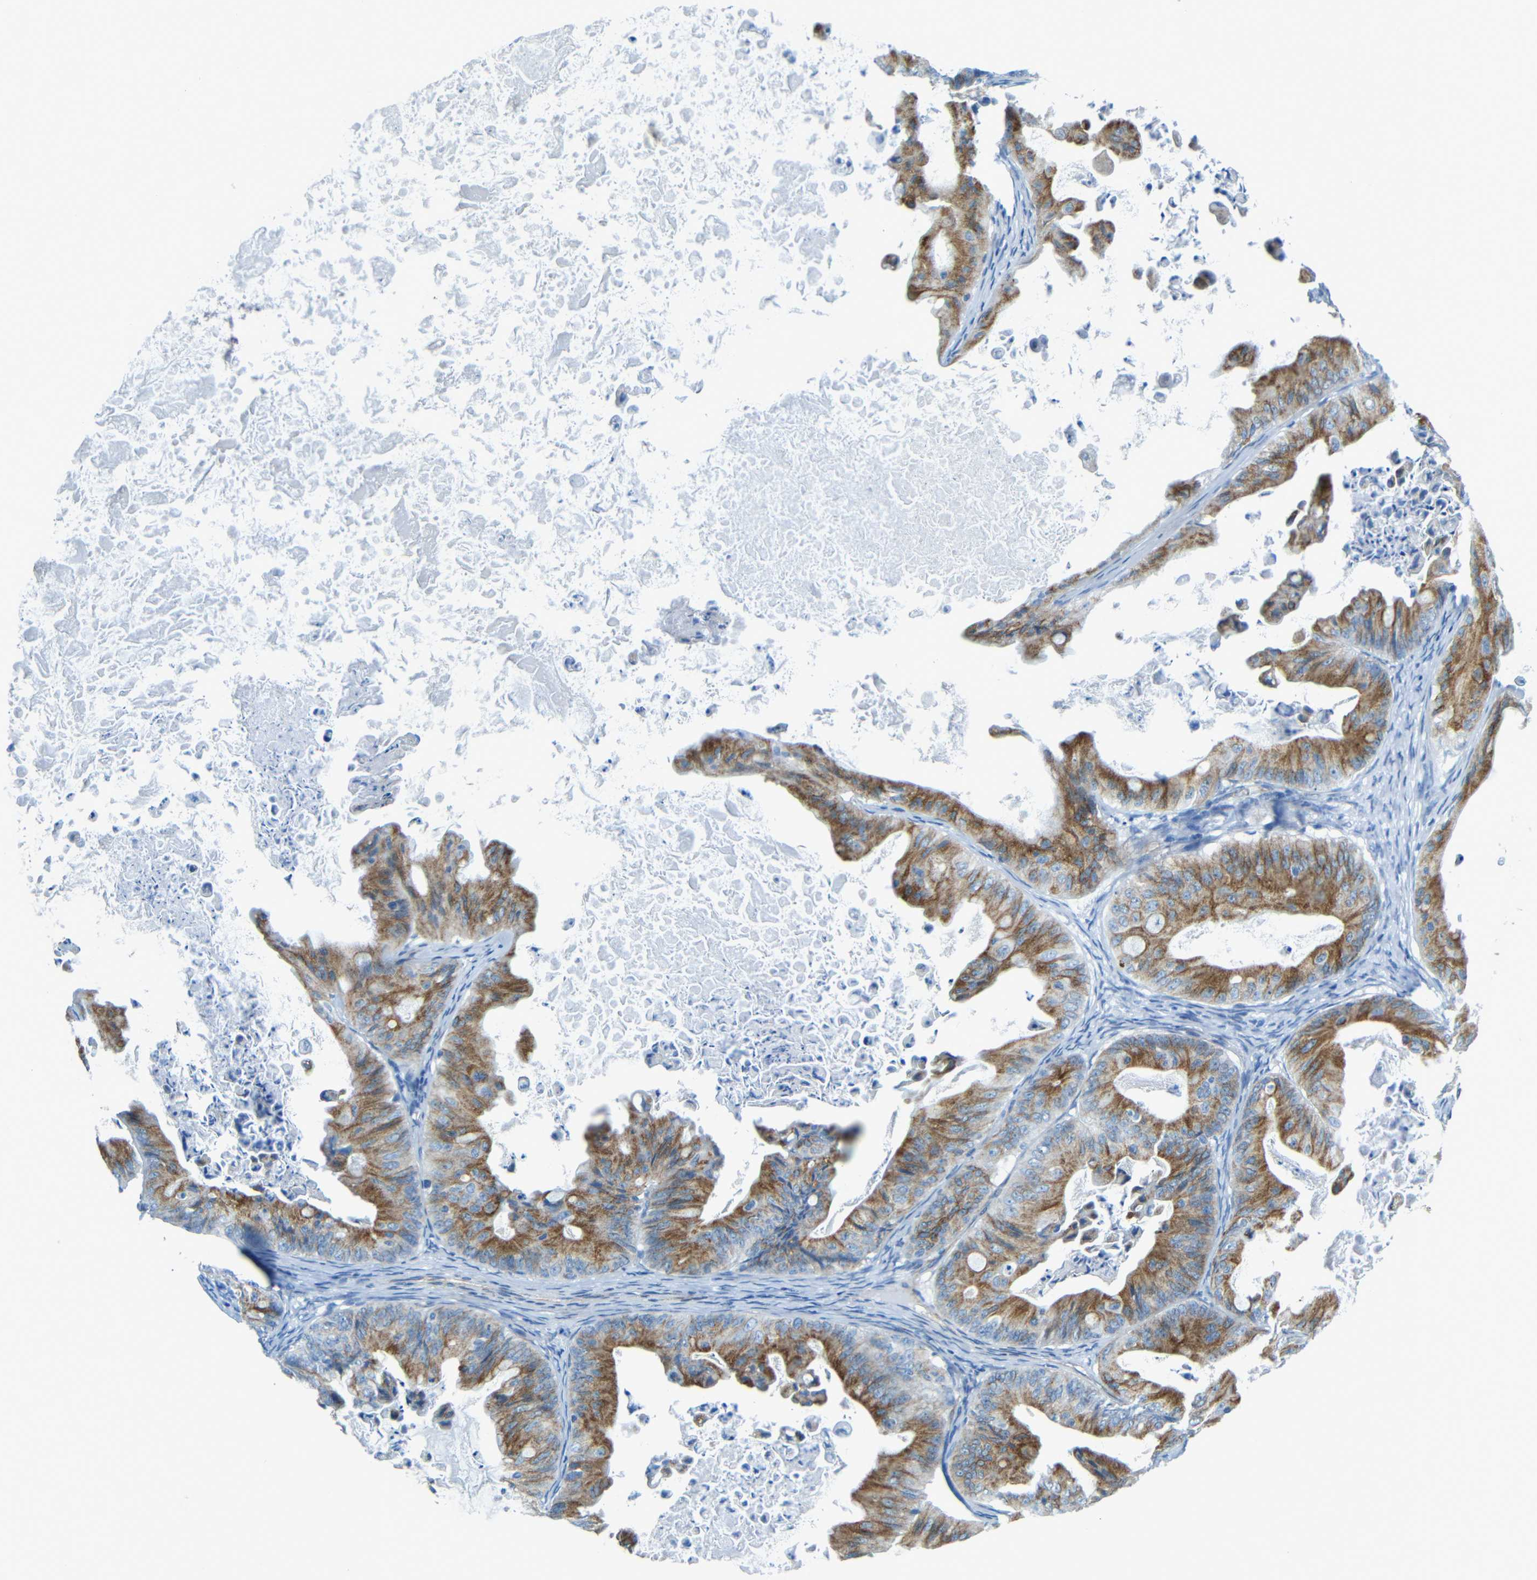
{"staining": {"intensity": "moderate", "quantity": ">75%", "location": "cytoplasmic/membranous"}, "tissue": "ovarian cancer", "cell_type": "Tumor cells", "image_type": "cancer", "snomed": [{"axis": "morphology", "description": "Cystadenocarcinoma, mucinous, NOS"}, {"axis": "topography", "description": "Ovary"}], "caption": "Human ovarian mucinous cystadenocarcinoma stained with a protein marker reveals moderate staining in tumor cells.", "gene": "TUBB4B", "patient": {"sex": "female", "age": 37}}